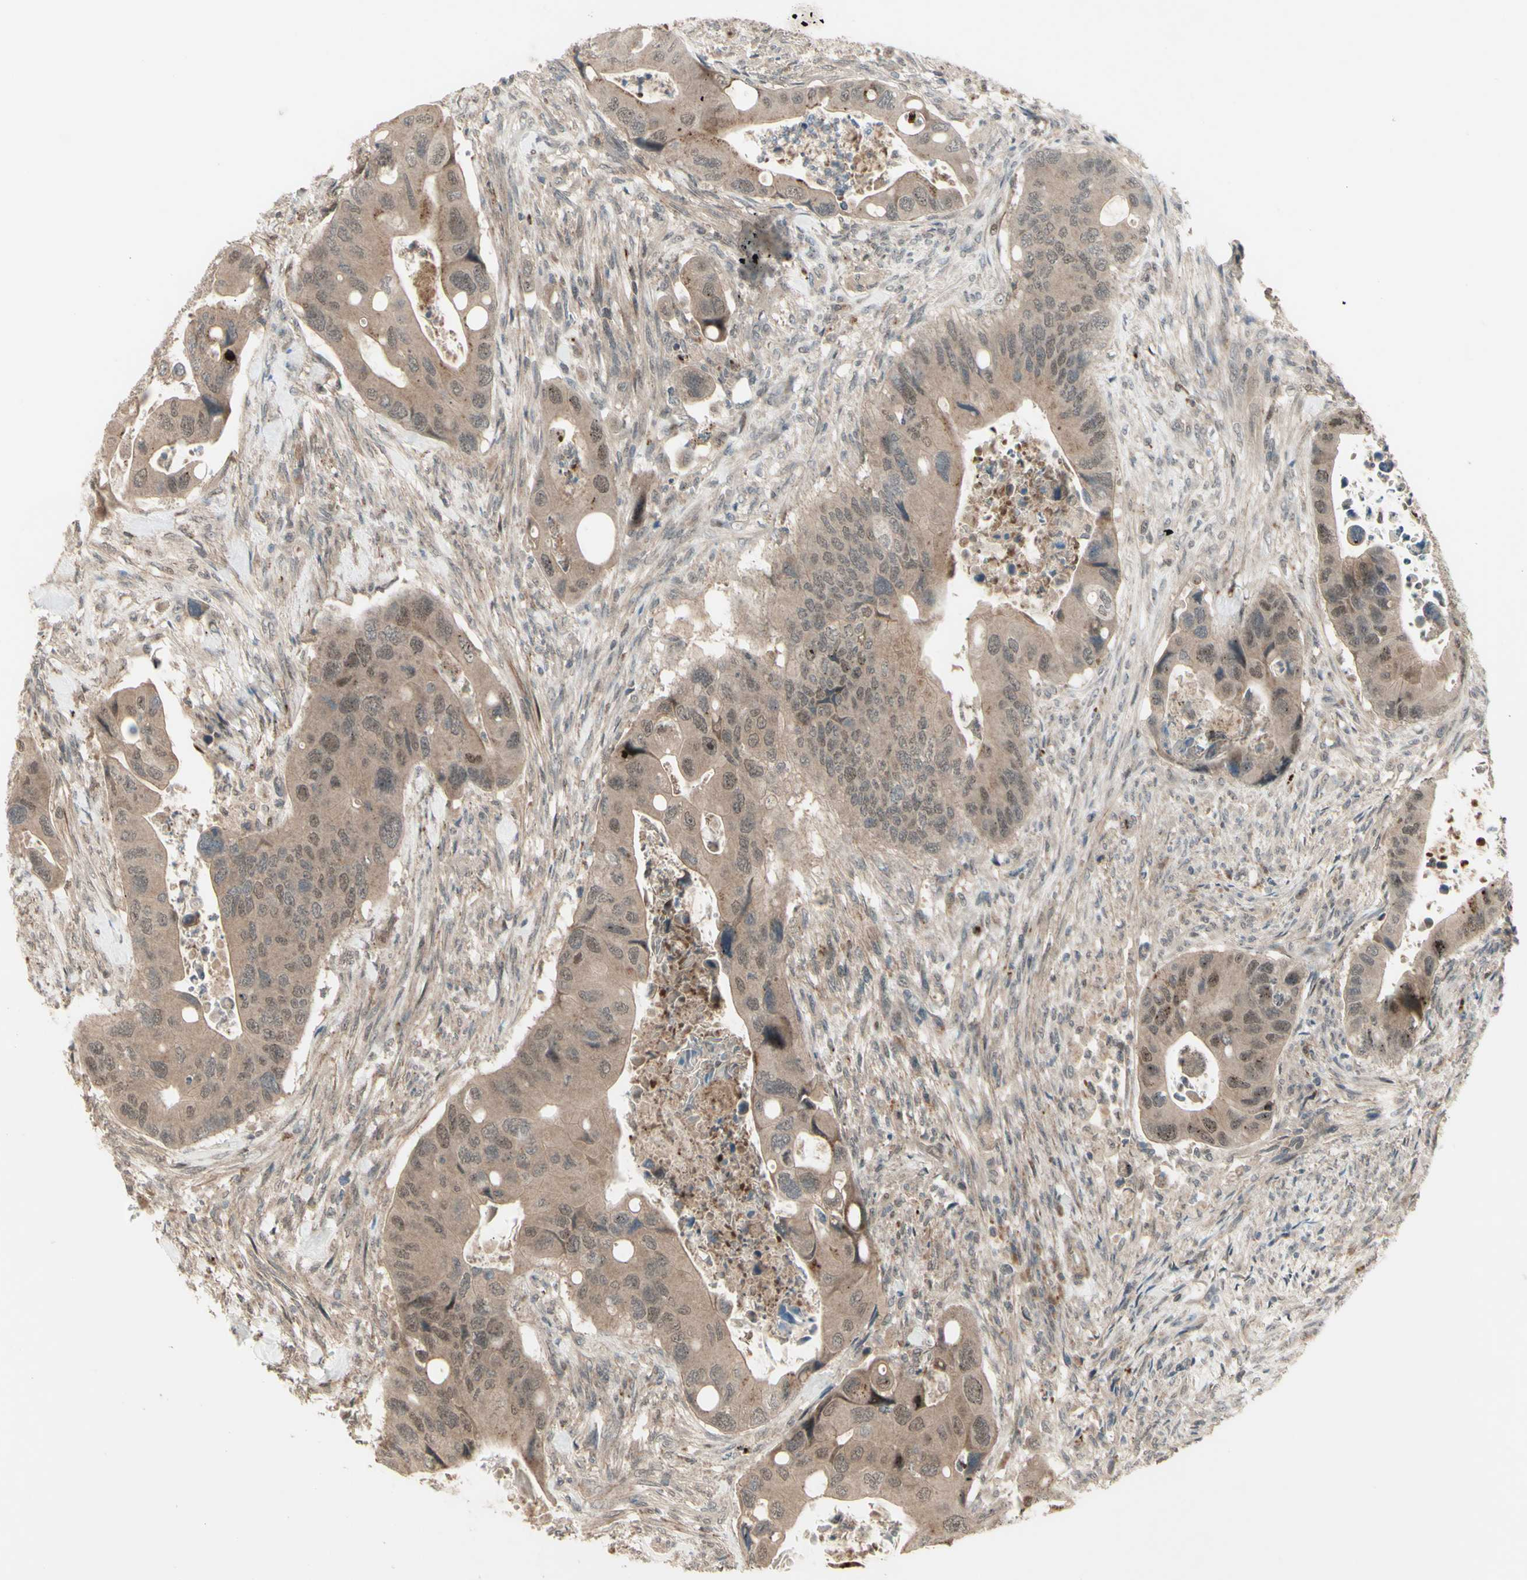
{"staining": {"intensity": "weak", "quantity": ">75%", "location": "cytoplasmic/membranous,nuclear"}, "tissue": "colorectal cancer", "cell_type": "Tumor cells", "image_type": "cancer", "snomed": [{"axis": "morphology", "description": "Adenocarcinoma, NOS"}, {"axis": "topography", "description": "Rectum"}], "caption": "Approximately >75% of tumor cells in human colorectal adenocarcinoma reveal weak cytoplasmic/membranous and nuclear protein positivity as visualized by brown immunohistochemical staining.", "gene": "MLF2", "patient": {"sex": "female", "age": 57}}